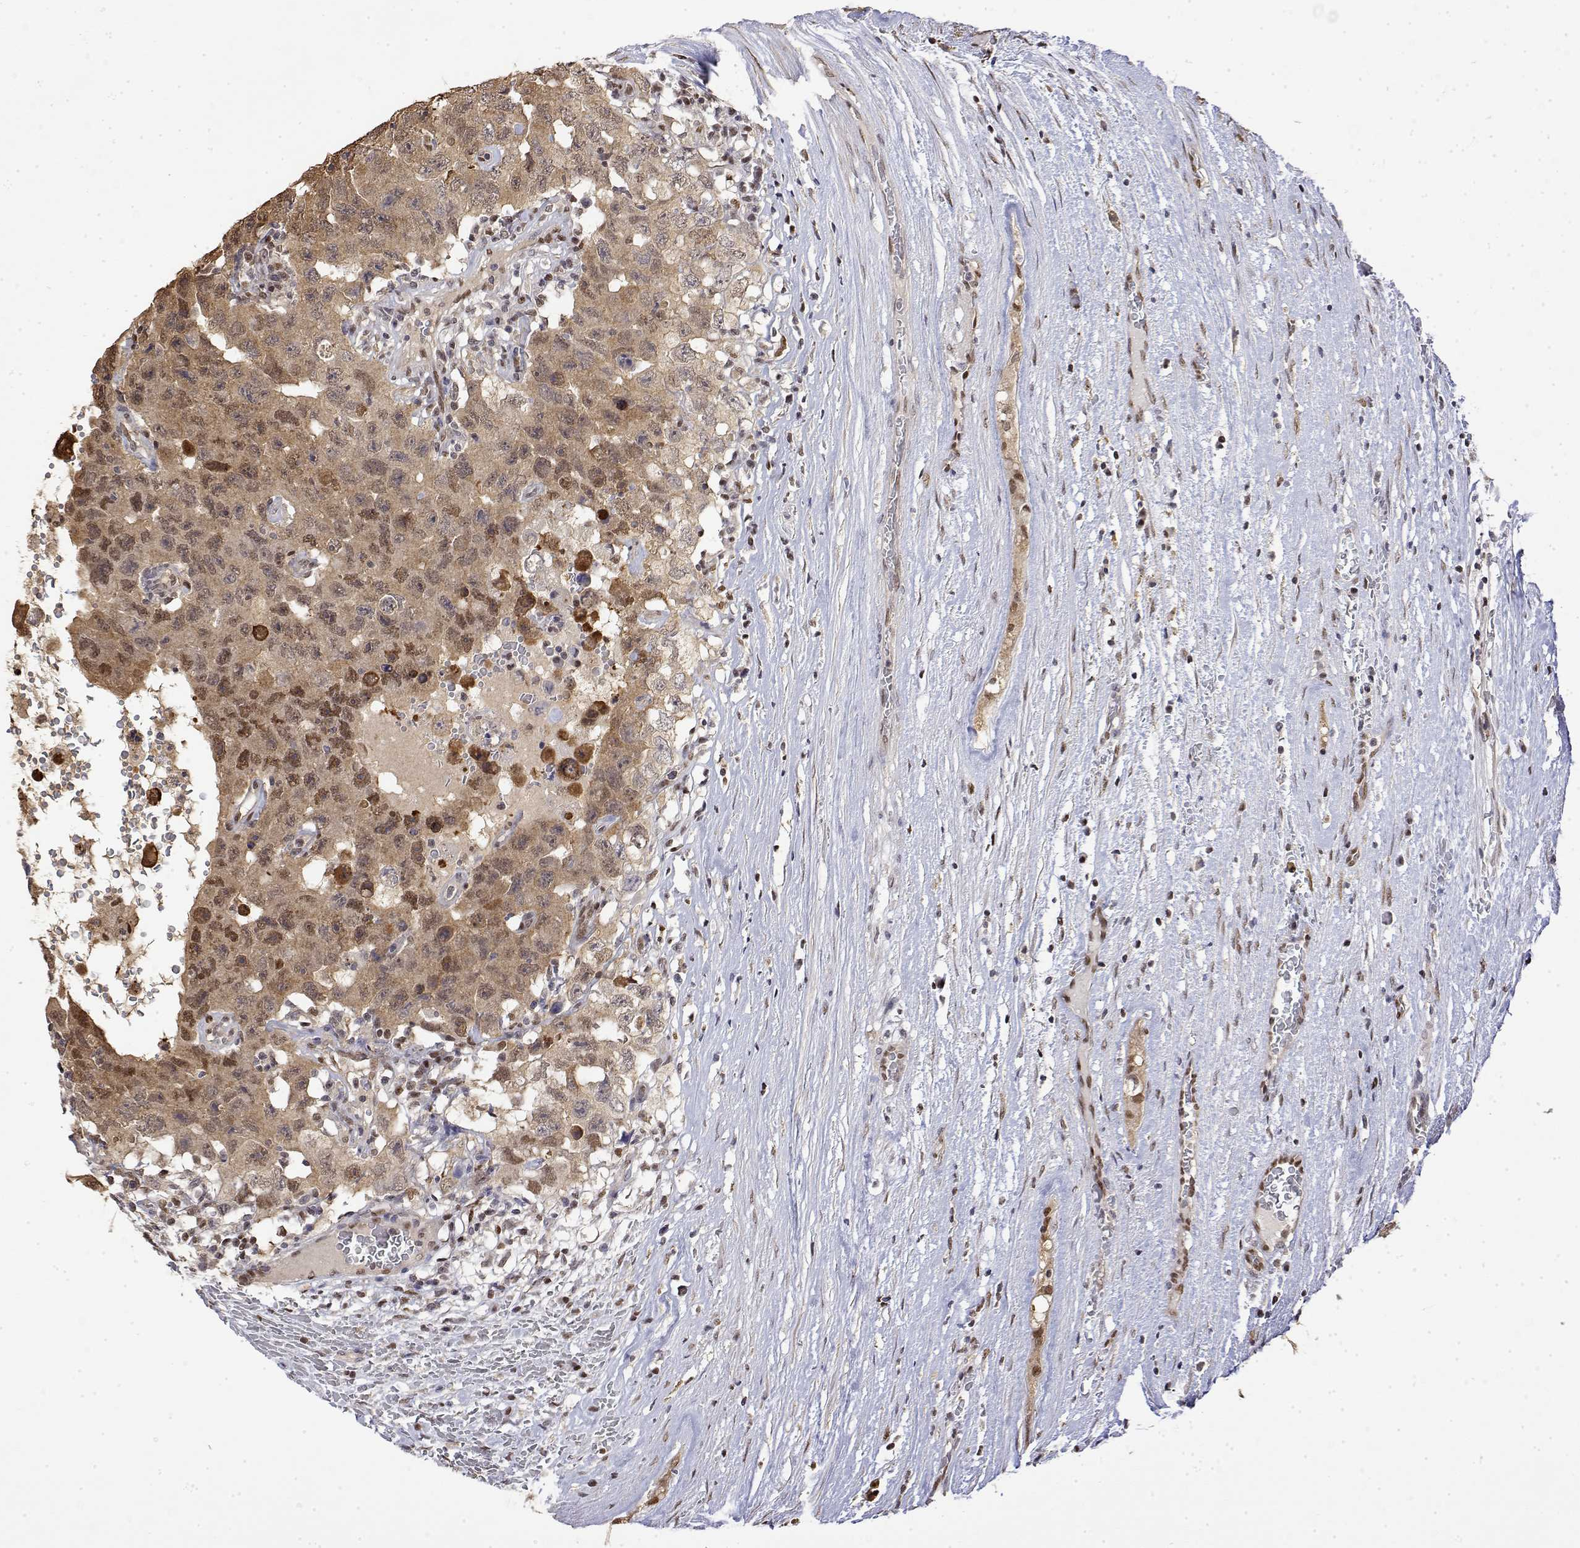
{"staining": {"intensity": "moderate", "quantity": "25%-75%", "location": "nuclear"}, "tissue": "testis cancer", "cell_type": "Tumor cells", "image_type": "cancer", "snomed": [{"axis": "morphology", "description": "Carcinoma, Embryonal, NOS"}, {"axis": "topography", "description": "Testis"}], "caption": "Immunohistochemical staining of human embryonal carcinoma (testis) reveals medium levels of moderate nuclear protein staining in approximately 25%-75% of tumor cells.", "gene": "TPI1", "patient": {"sex": "male", "age": 26}}